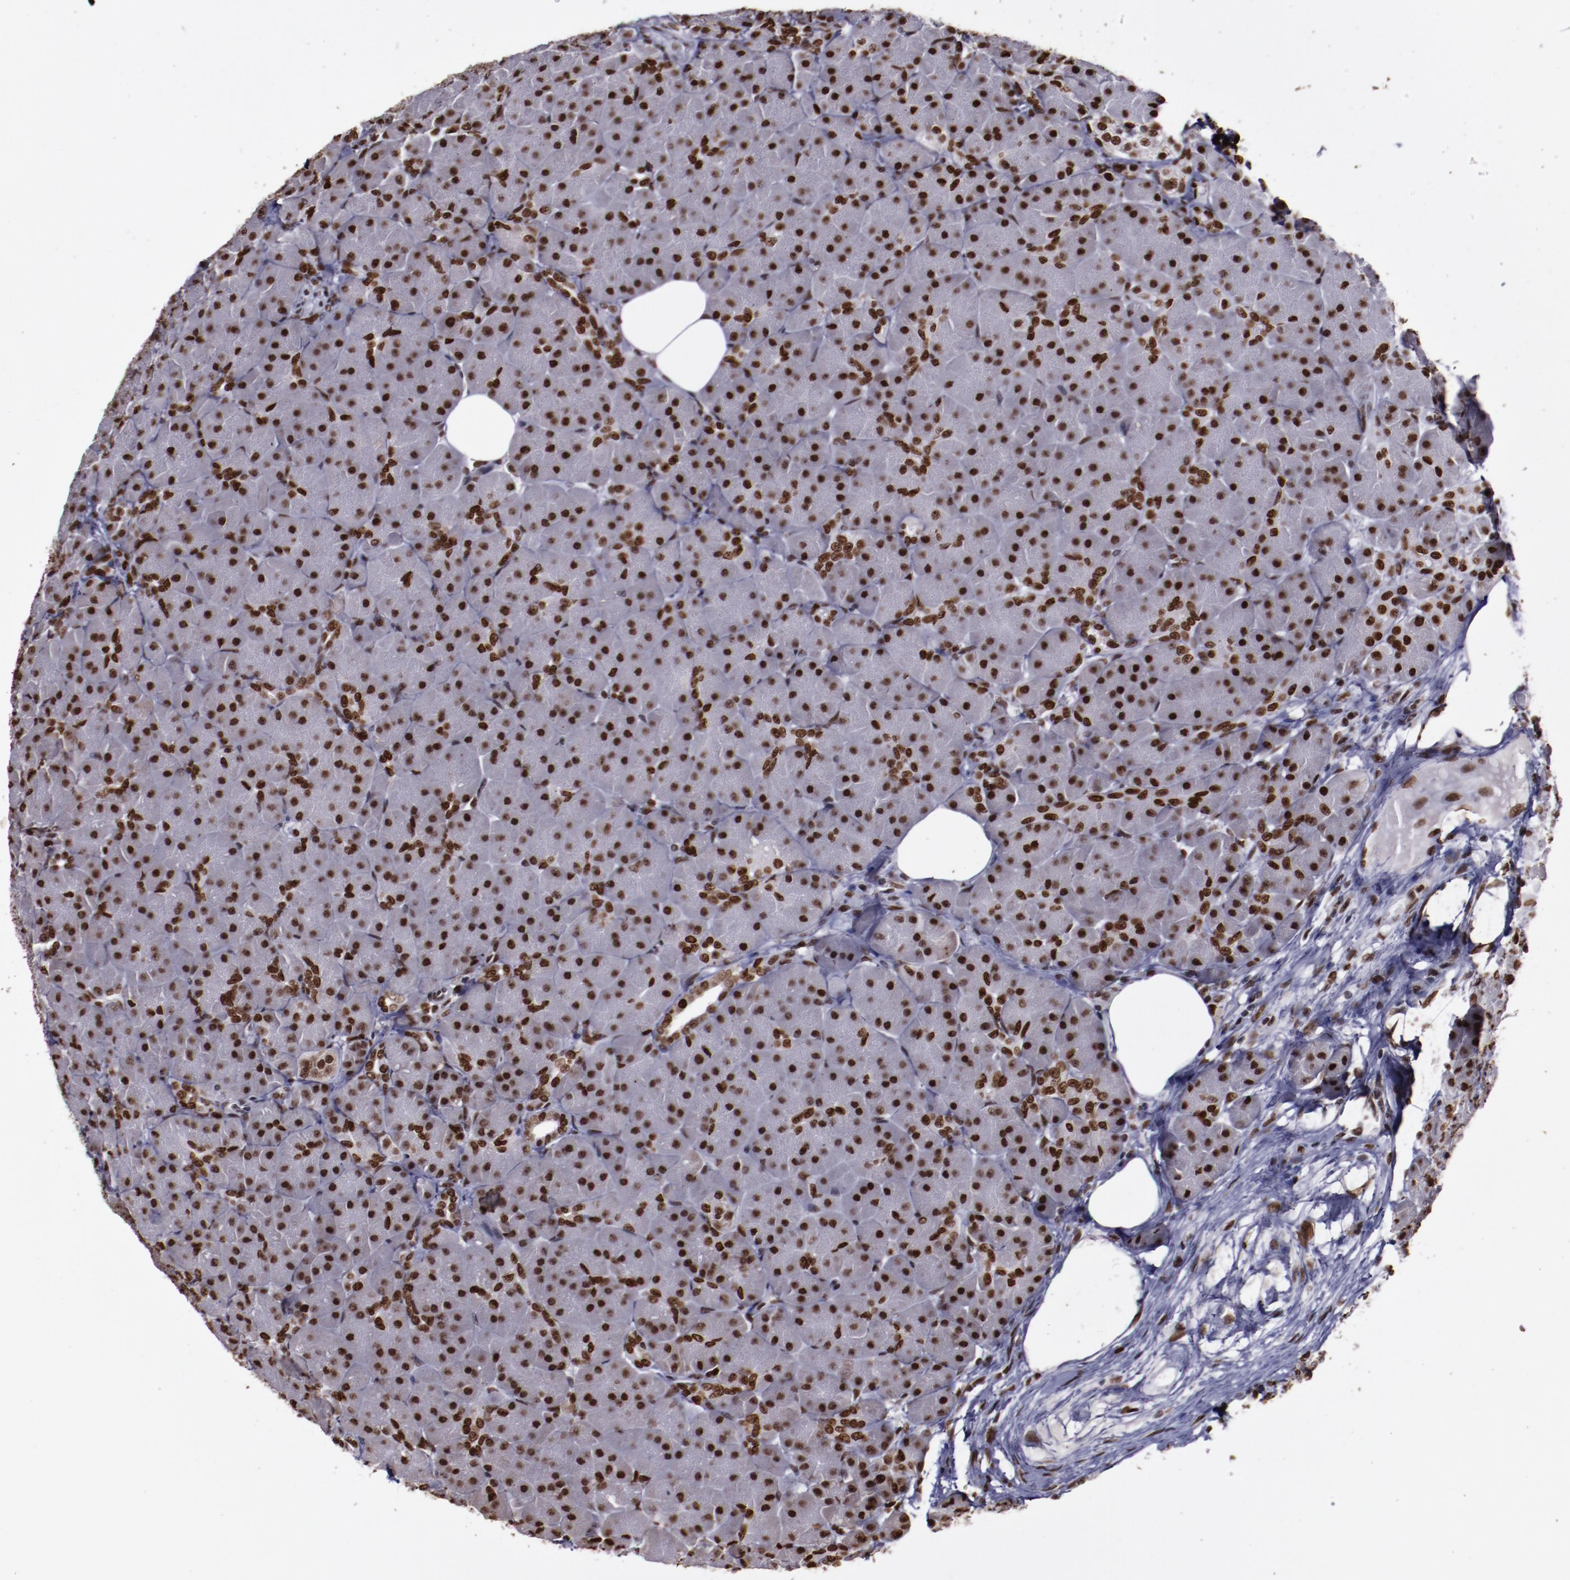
{"staining": {"intensity": "strong", "quantity": ">75%", "location": "nuclear"}, "tissue": "pancreas", "cell_type": "Exocrine glandular cells", "image_type": "normal", "snomed": [{"axis": "morphology", "description": "Normal tissue, NOS"}, {"axis": "topography", "description": "Pancreas"}], "caption": "Approximately >75% of exocrine glandular cells in normal pancreas demonstrate strong nuclear protein expression as visualized by brown immunohistochemical staining.", "gene": "APEX1", "patient": {"sex": "male", "age": 66}}